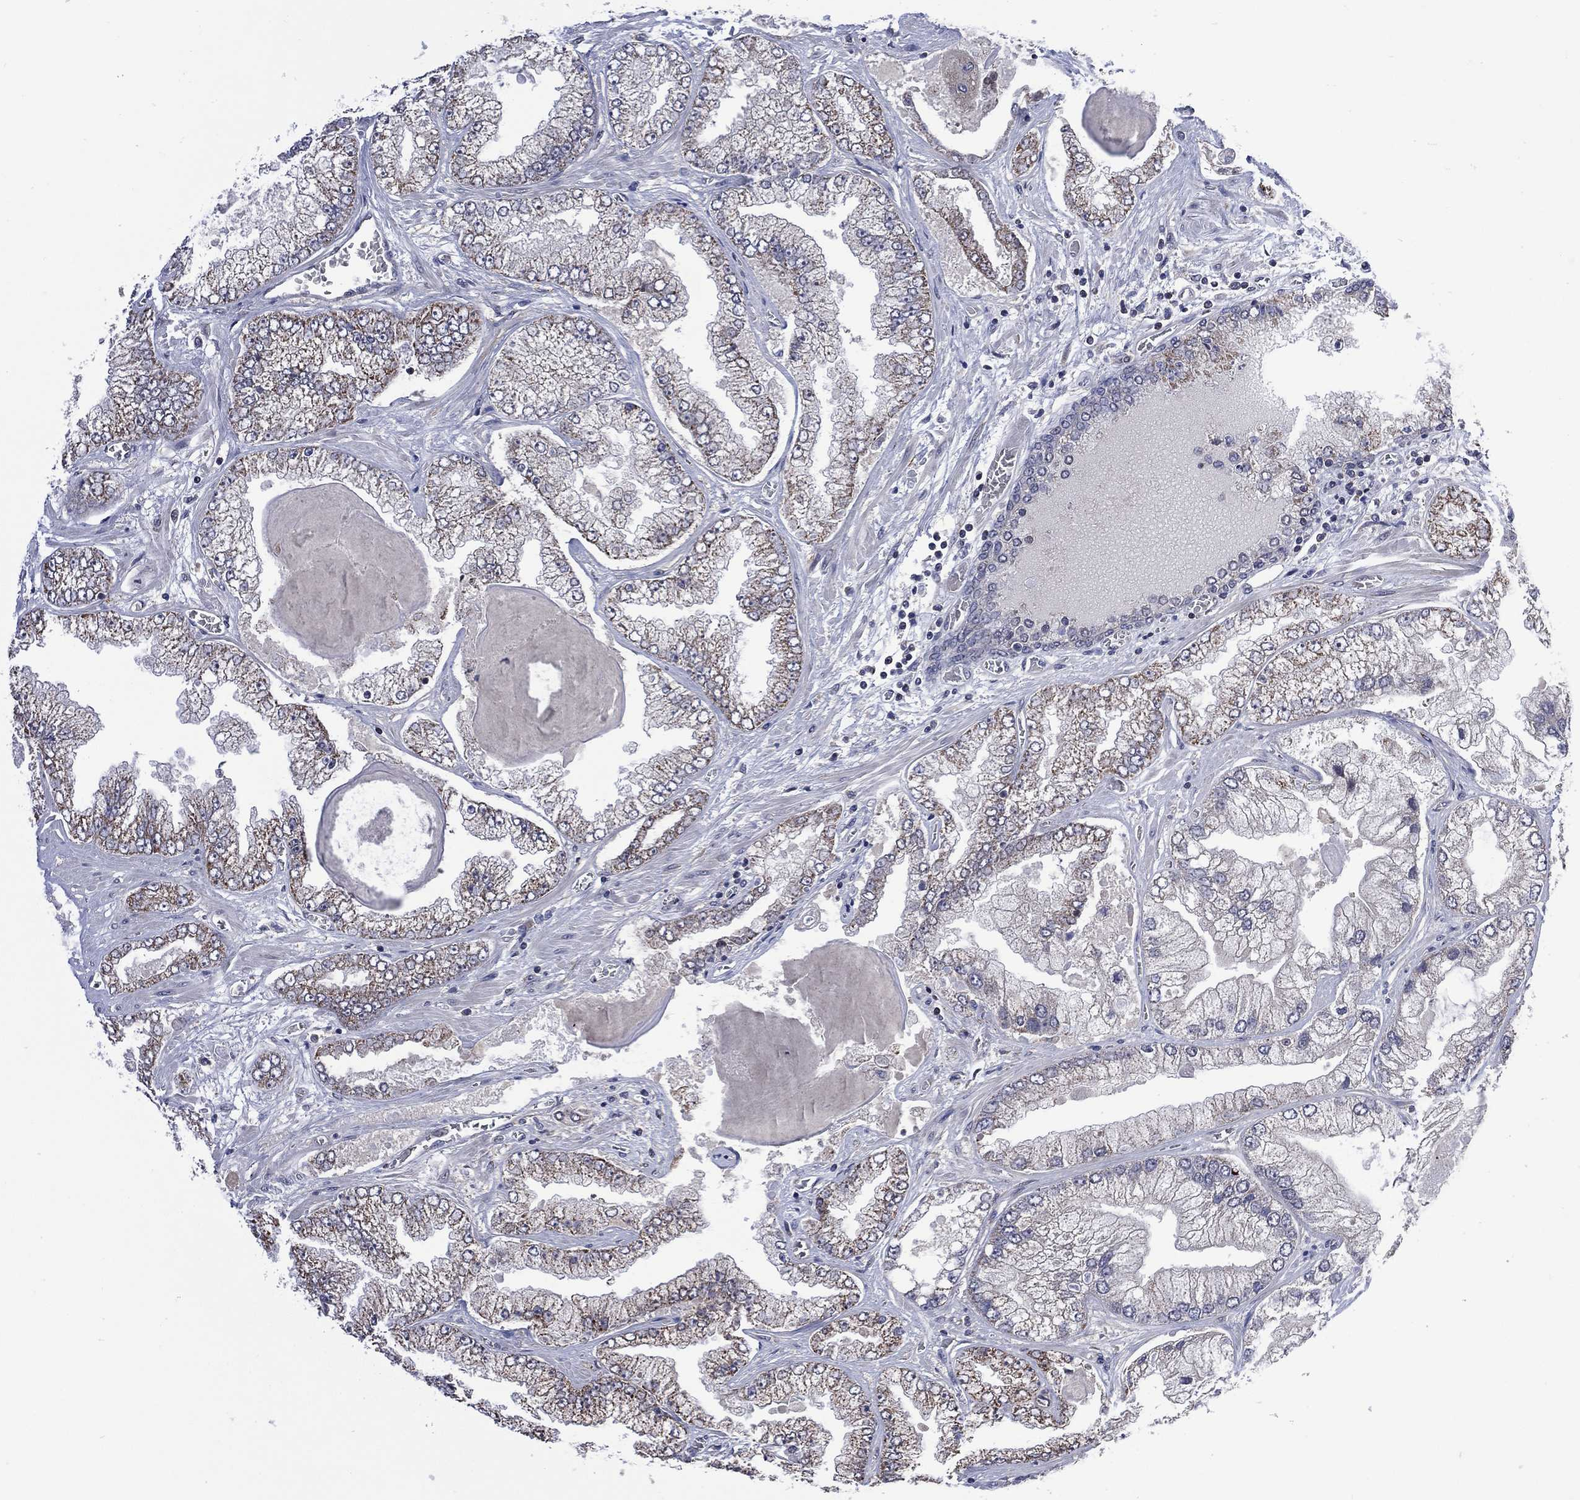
{"staining": {"intensity": "moderate", "quantity": "25%-75%", "location": "cytoplasmic/membranous"}, "tissue": "prostate cancer", "cell_type": "Tumor cells", "image_type": "cancer", "snomed": [{"axis": "morphology", "description": "Adenocarcinoma, Low grade"}, {"axis": "topography", "description": "Prostate"}], "caption": "Prostate low-grade adenocarcinoma stained with IHC displays moderate cytoplasmic/membranous expression in approximately 25%-75% of tumor cells. Nuclei are stained in blue.", "gene": "HTD2", "patient": {"sex": "male", "age": 57}}